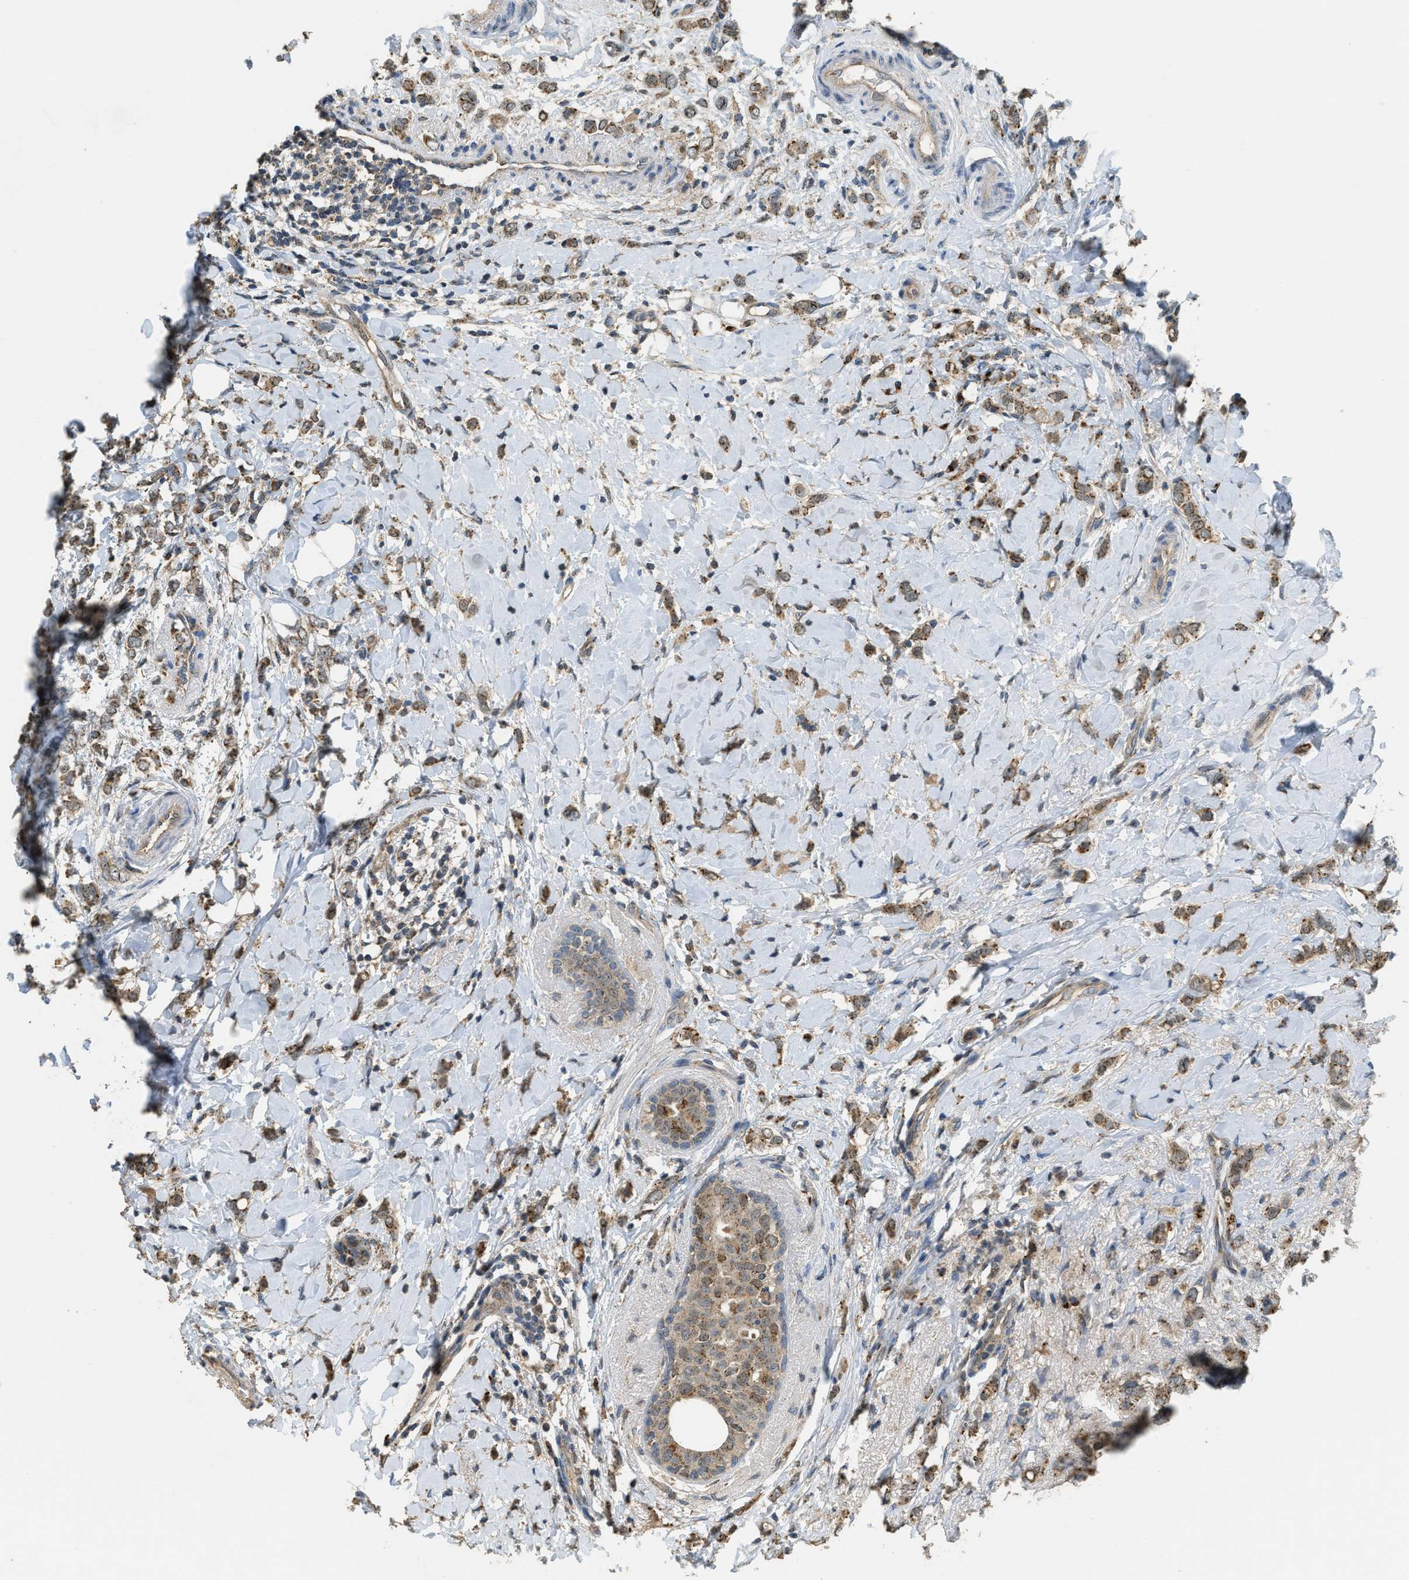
{"staining": {"intensity": "moderate", "quantity": ">75%", "location": "cytoplasmic/membranous"}, "tissue": "breast cancer", "cell_type": "Tumor cells", "image_type": "cancer", "snomed": [{"axis": "morphology", "description": "Normal tissue, NOS"}, {"axis": "morphology", "description": "Lobular carcinoma"}, {"axis": "topography", "description": "Breast"}], "caption": "Immunohistochemistry (IHC) (DAB) staining of human breast lobular carcinoma demonstrates moderate cytoplasmic/membranous protein positivity in about >75% of tumor cells. (brown staining indicates protein expression, while blue staining denotes nuclei).", "gene": "IPO7", "patient": {"sex": "female", "age": 47}}